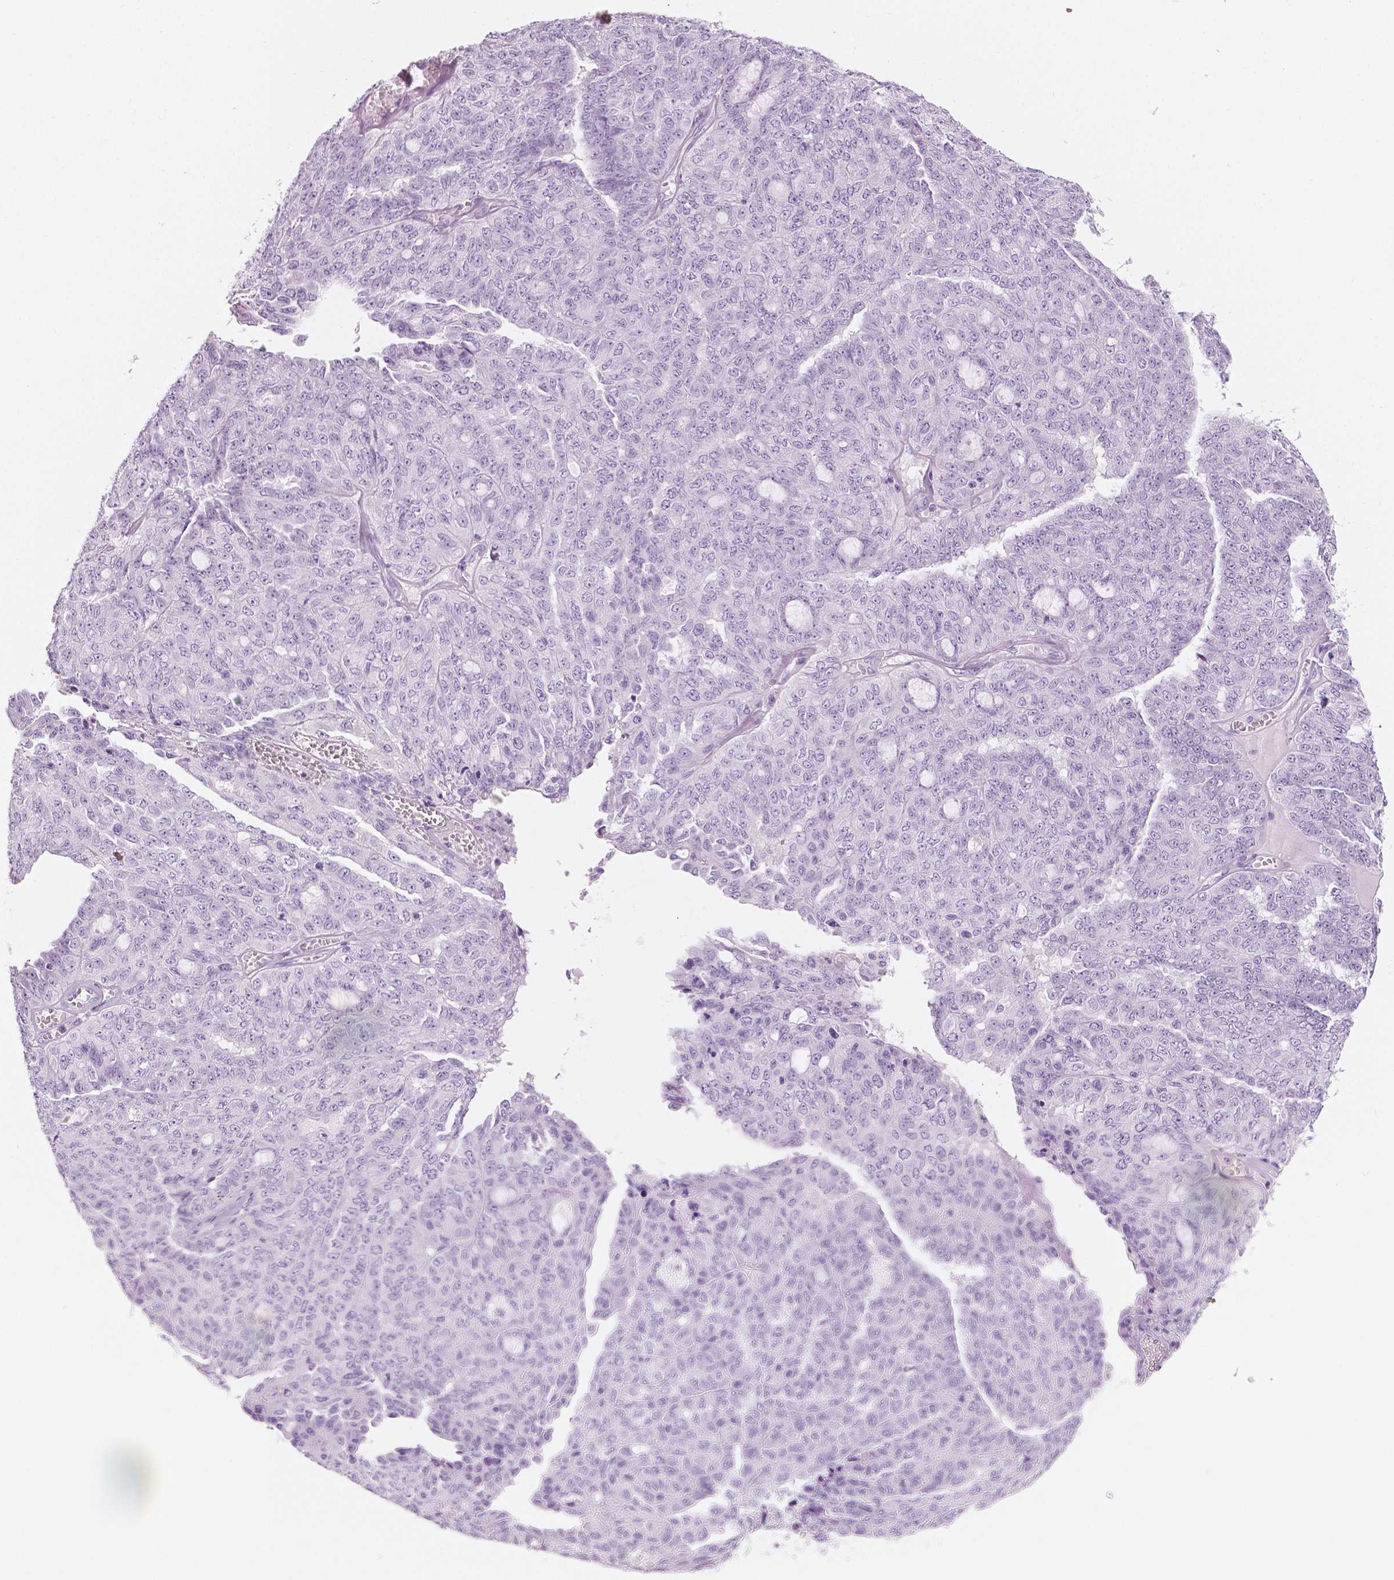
{"staining": {"intensity": "negative", "quantity": "none", "location": "none"}, "tissue": "ovarian cancer", "cell_type": "Tumor cells", "image_type": "cancer", "snomed": [{"axis": "morphology", "description": "Cystadenocarcinoma, serous, NOS"}, {"axis": "topography", "description": "Ovary"}], "caption": "Tumor cells are negative for brown protein staining in ovarian cancer (serous cystadenocarcinoma).", "gene": "PLIN4", "patient": {"sex": "female", "age": 71}}